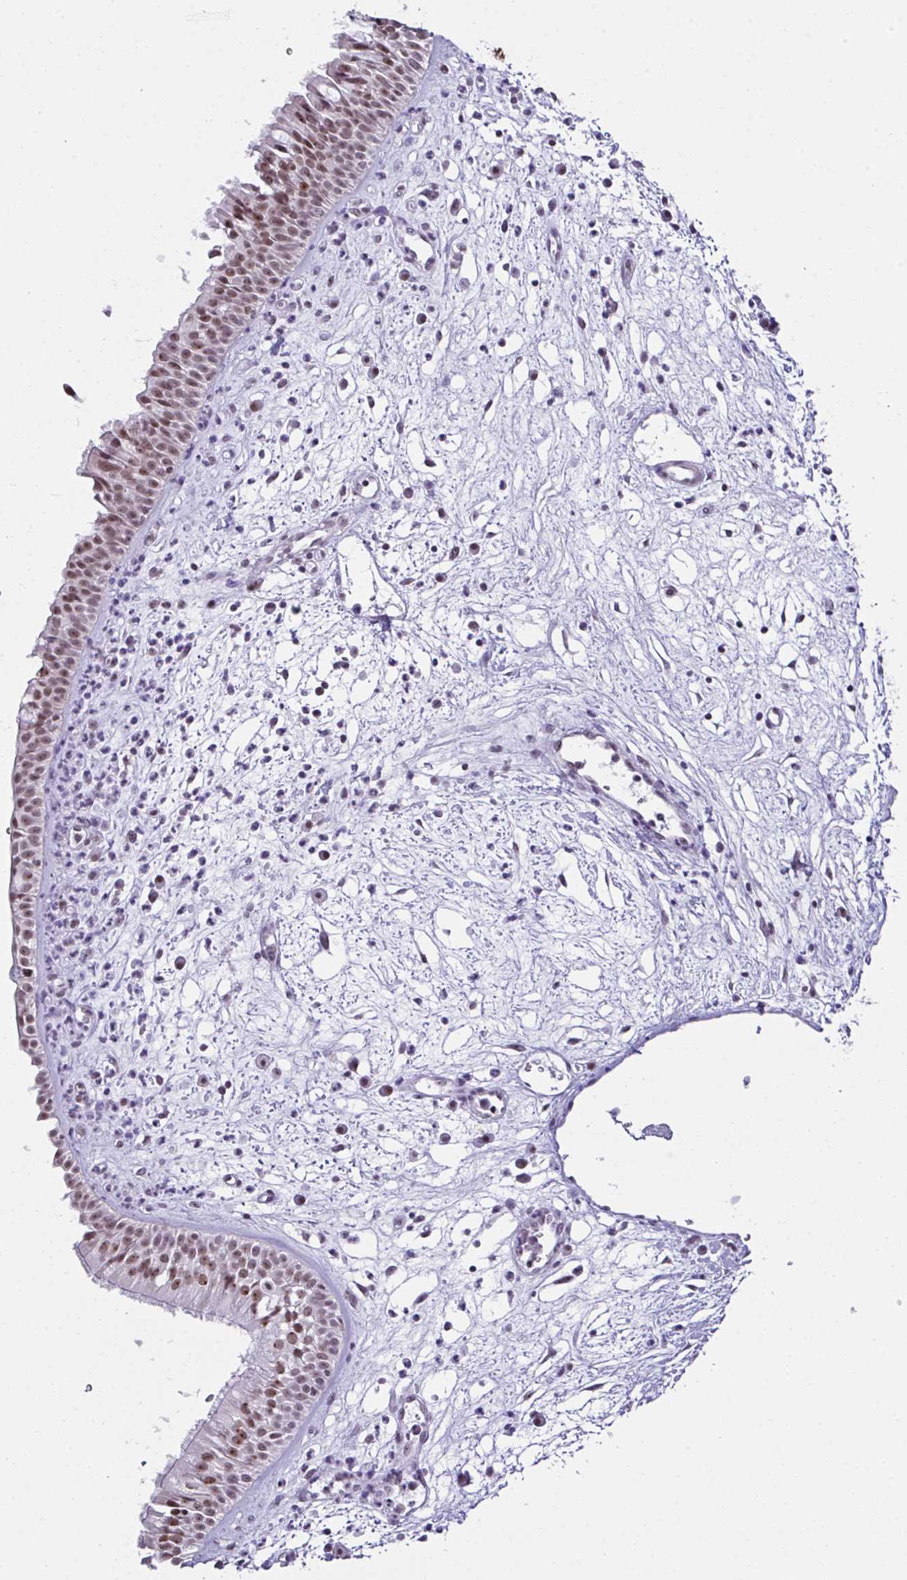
{"staining": {"intensity": "weak", "quantity": "25%-75%", "location": "nuclear"}, "tissue": "nasopharynx", "cell_type": "Respiratory epithelial cells", "image_type": "normal", "snomed": [{"axis": "morphology", "description": "Normal tissue, NOS"}, {"axis": "topography", "description": "Nasopharynx"}], "caption": "Nasopharynx stained with a brown dye shows weak nuclear positive expression in approximately 25%-75% of respiratory epithelial cells.", "gene": "ZNF800", "patient": {"sex": "male", "age": 65}}